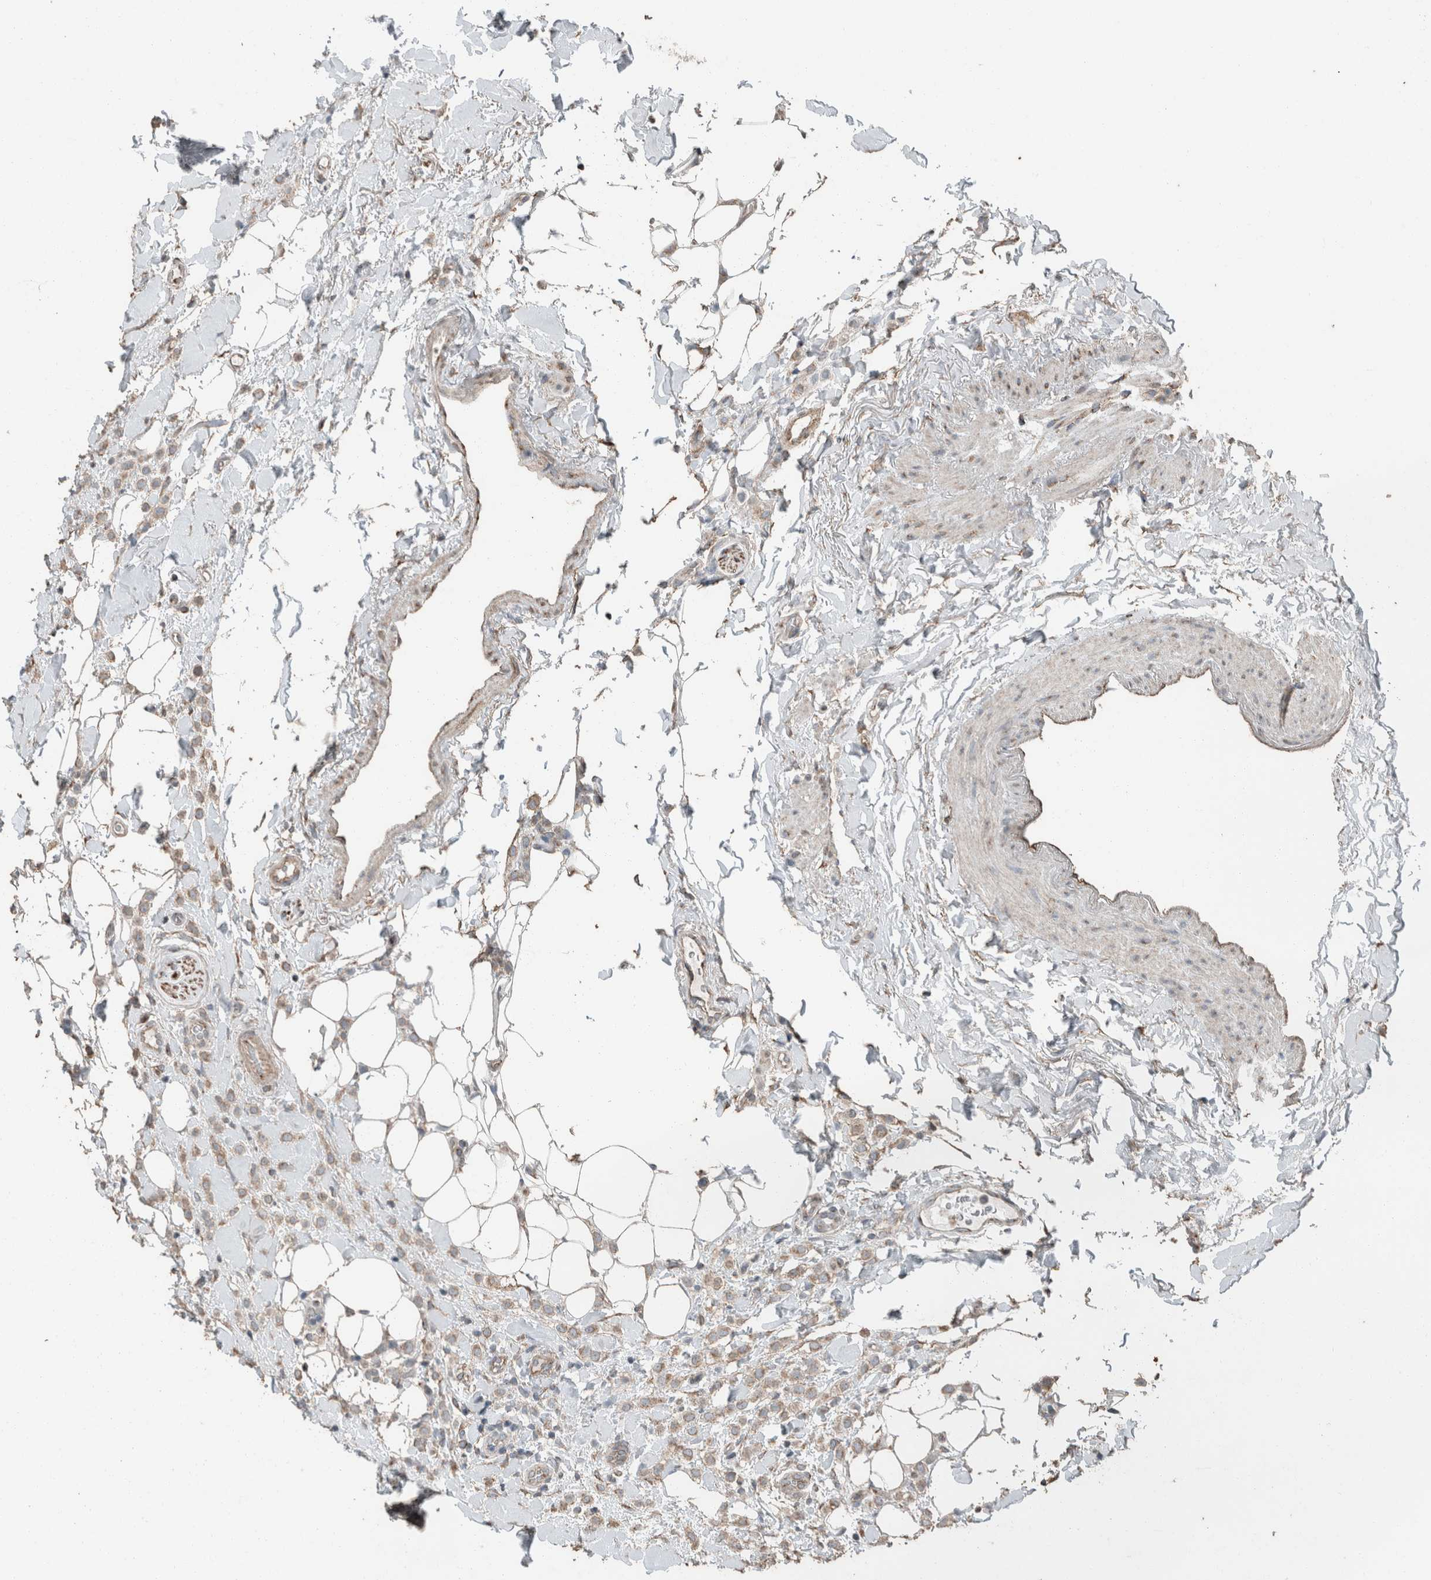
{"staining": {"intensity": "moderate", "quantity": ">75%", "location": "cytoplasmic/membranous"}, "tissue": "breast cancer", "cell_type": "Tumor cells", "image_type": "cancer", "snomed": [{"axis": "morphology", "description": "Normal tissue, NOS"}, {"axis": "morphology", "description": "Lobular carcinoma"}, {"axis": "topography", "description": "Breast"}], "caption": "High-power microscopy captured an IHC histopathology image of breast cancer (lobular carcinoma), revealing moderate cytoplasmic/membranous expression in about >75% of tumor cells. Using DAB (3,3'-diaminobenzidine) (brown) and hematoxylin (blue) stains, captured at high magnification using brightfield microscopy.", "gene": "ACVR2B", "patient": {"sex": "female", "age": 50}}